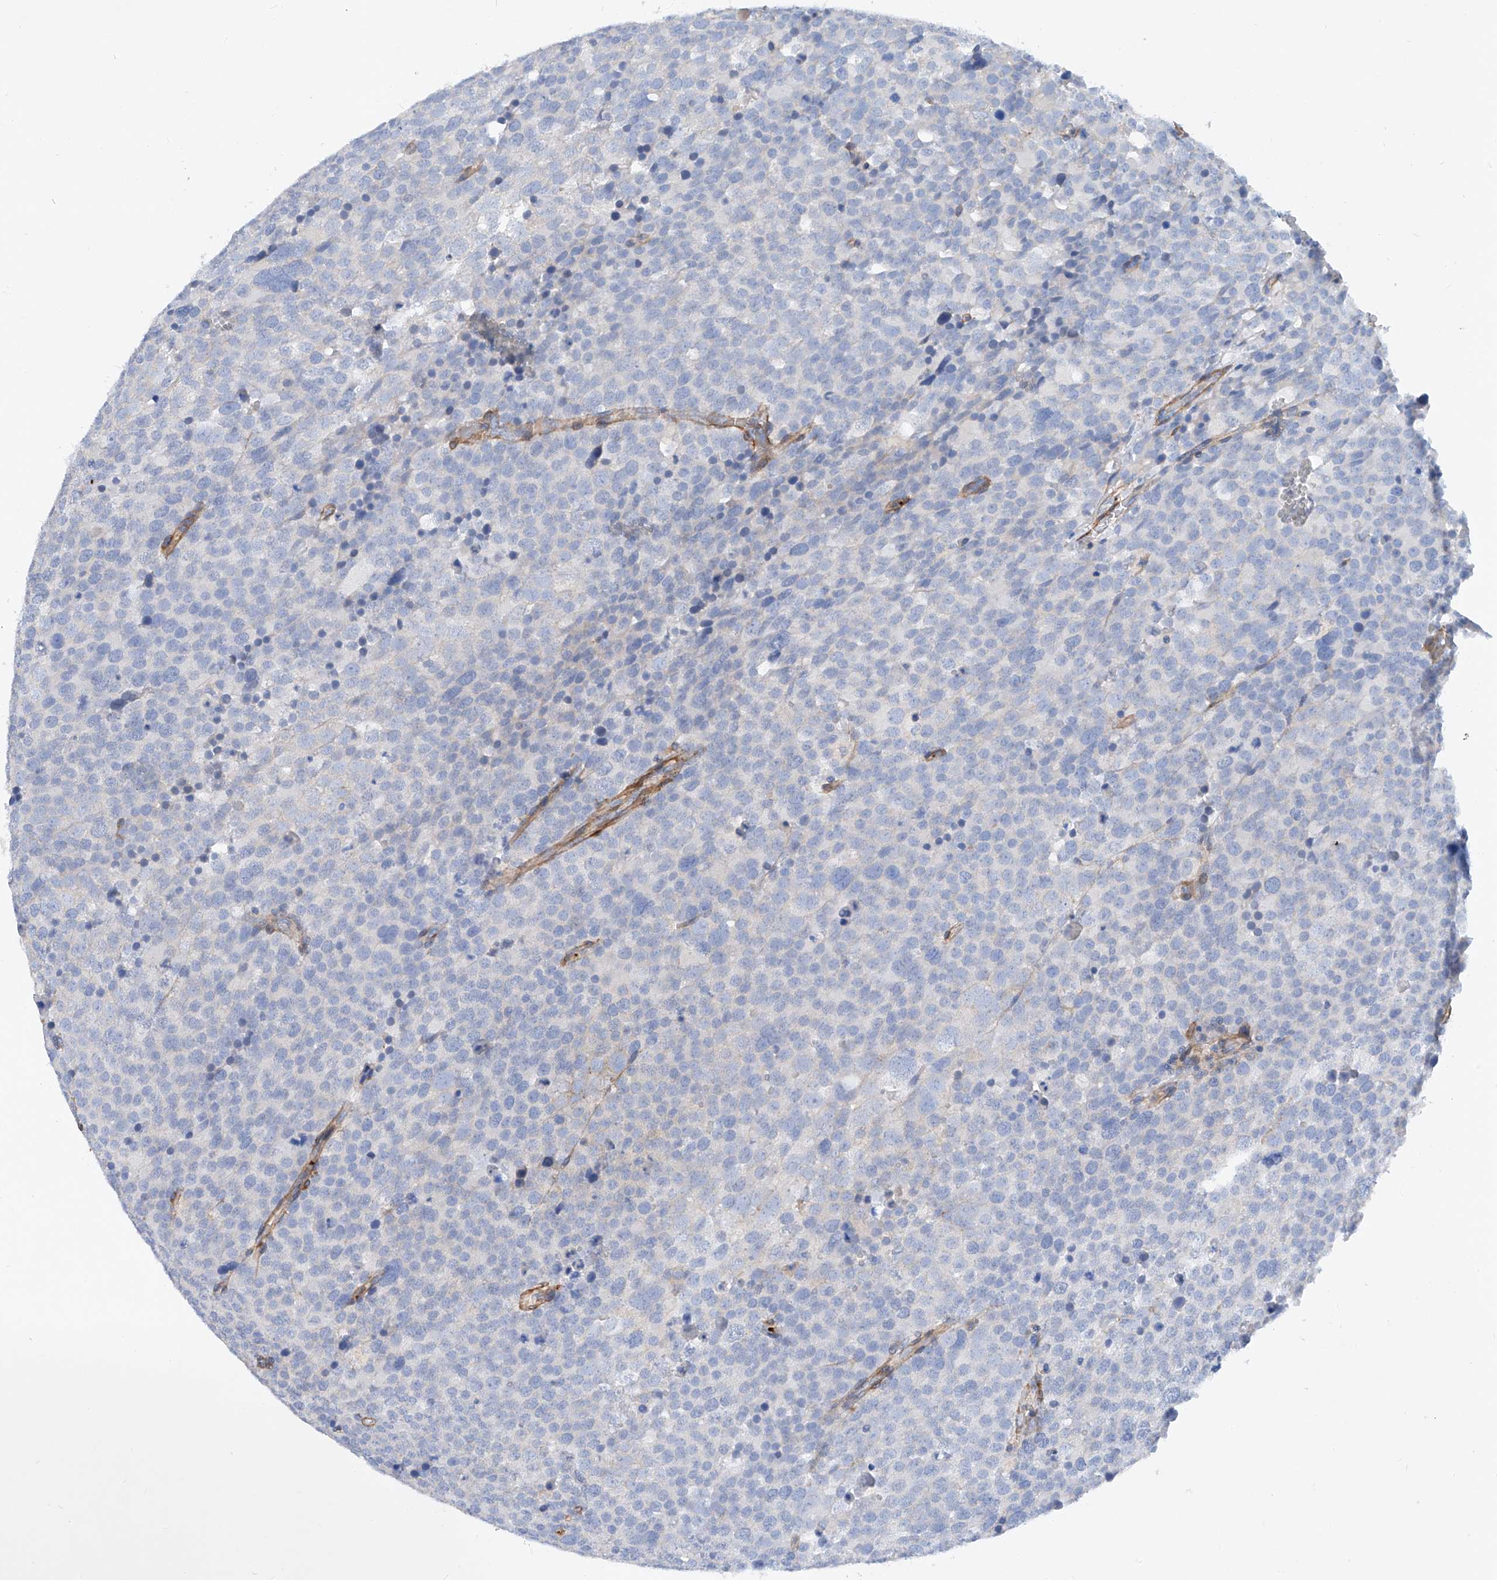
{"staining": {"intensity": "negative", "quantity": "none", "location": "none"}, "tissue": "testis cancer", "cell_type": "Tumor cells", "image_type": "cancer", "snomed": [{"axis": "morphology", "description": "Seminoma, NOS"}, {"axis": "topography", "description": "Testis"}], "caption": "This image is of testis seminoma stained with IHC to label a protein in brown with the nuclei are counter-stained blue. There is no staining in tumor cells.", "gene": "TAS2R60", "patient": {"sex": "male", "age": 71}}